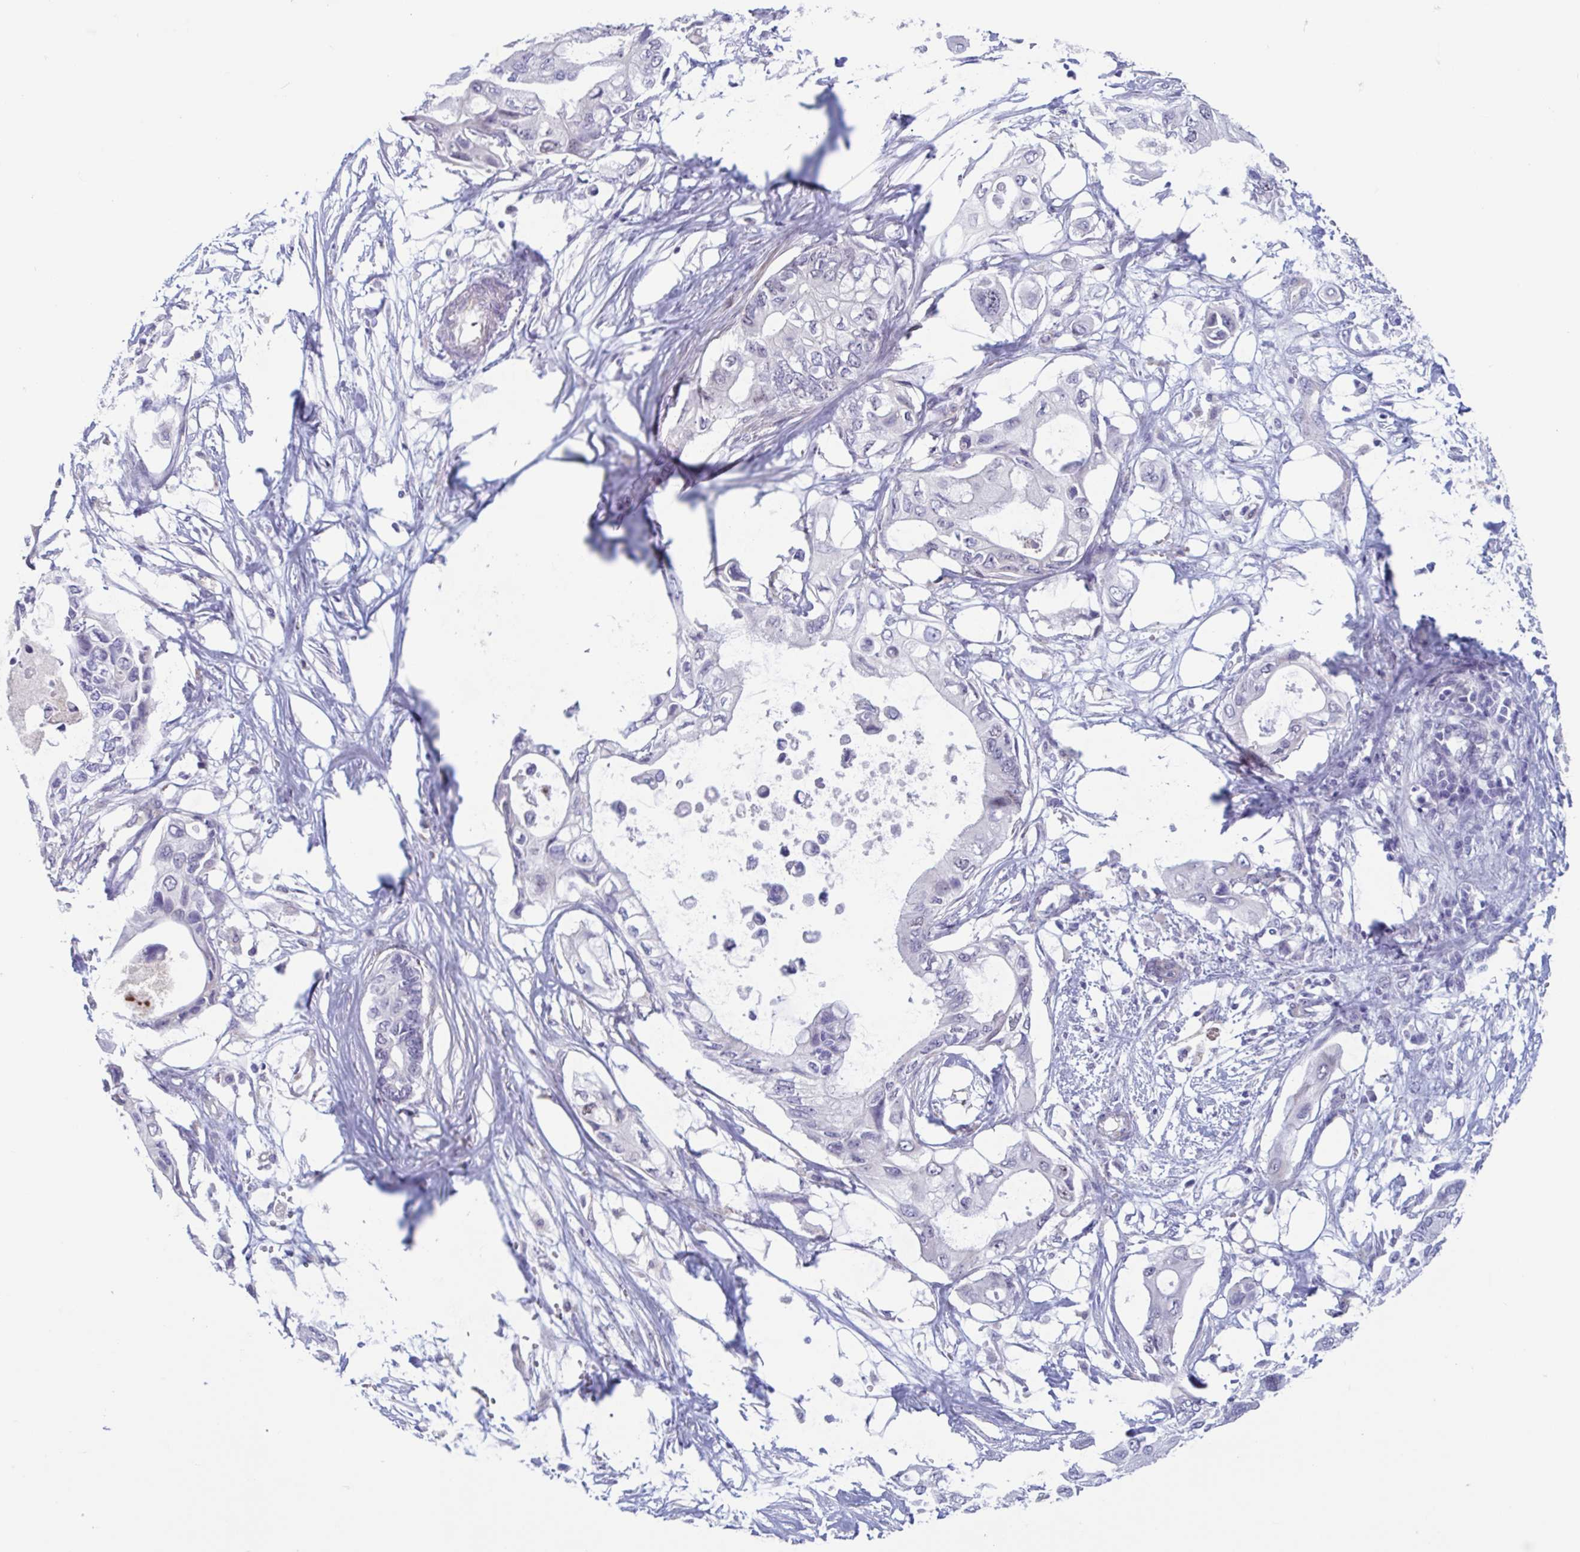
{"staining": {"intensity": "negative", "quantity": "none", "location": "none"}, "tissue": "pancreatic cancer", "cell_type": "Tumor cells", "image_type": "cancer", "snomed": [{"axis": "morphology", "description": "Adenocarcinoma, NOS"}, {"axis": "topography", "description": "Pancreas"}], "caption": "This is an immunohistochemistry micrograph of pancreatic cancer (adenocarcinoma). There is no positivity in tumor cells.", "gene": "MORC4", "patient": {"sex": "female", "age": 63}}